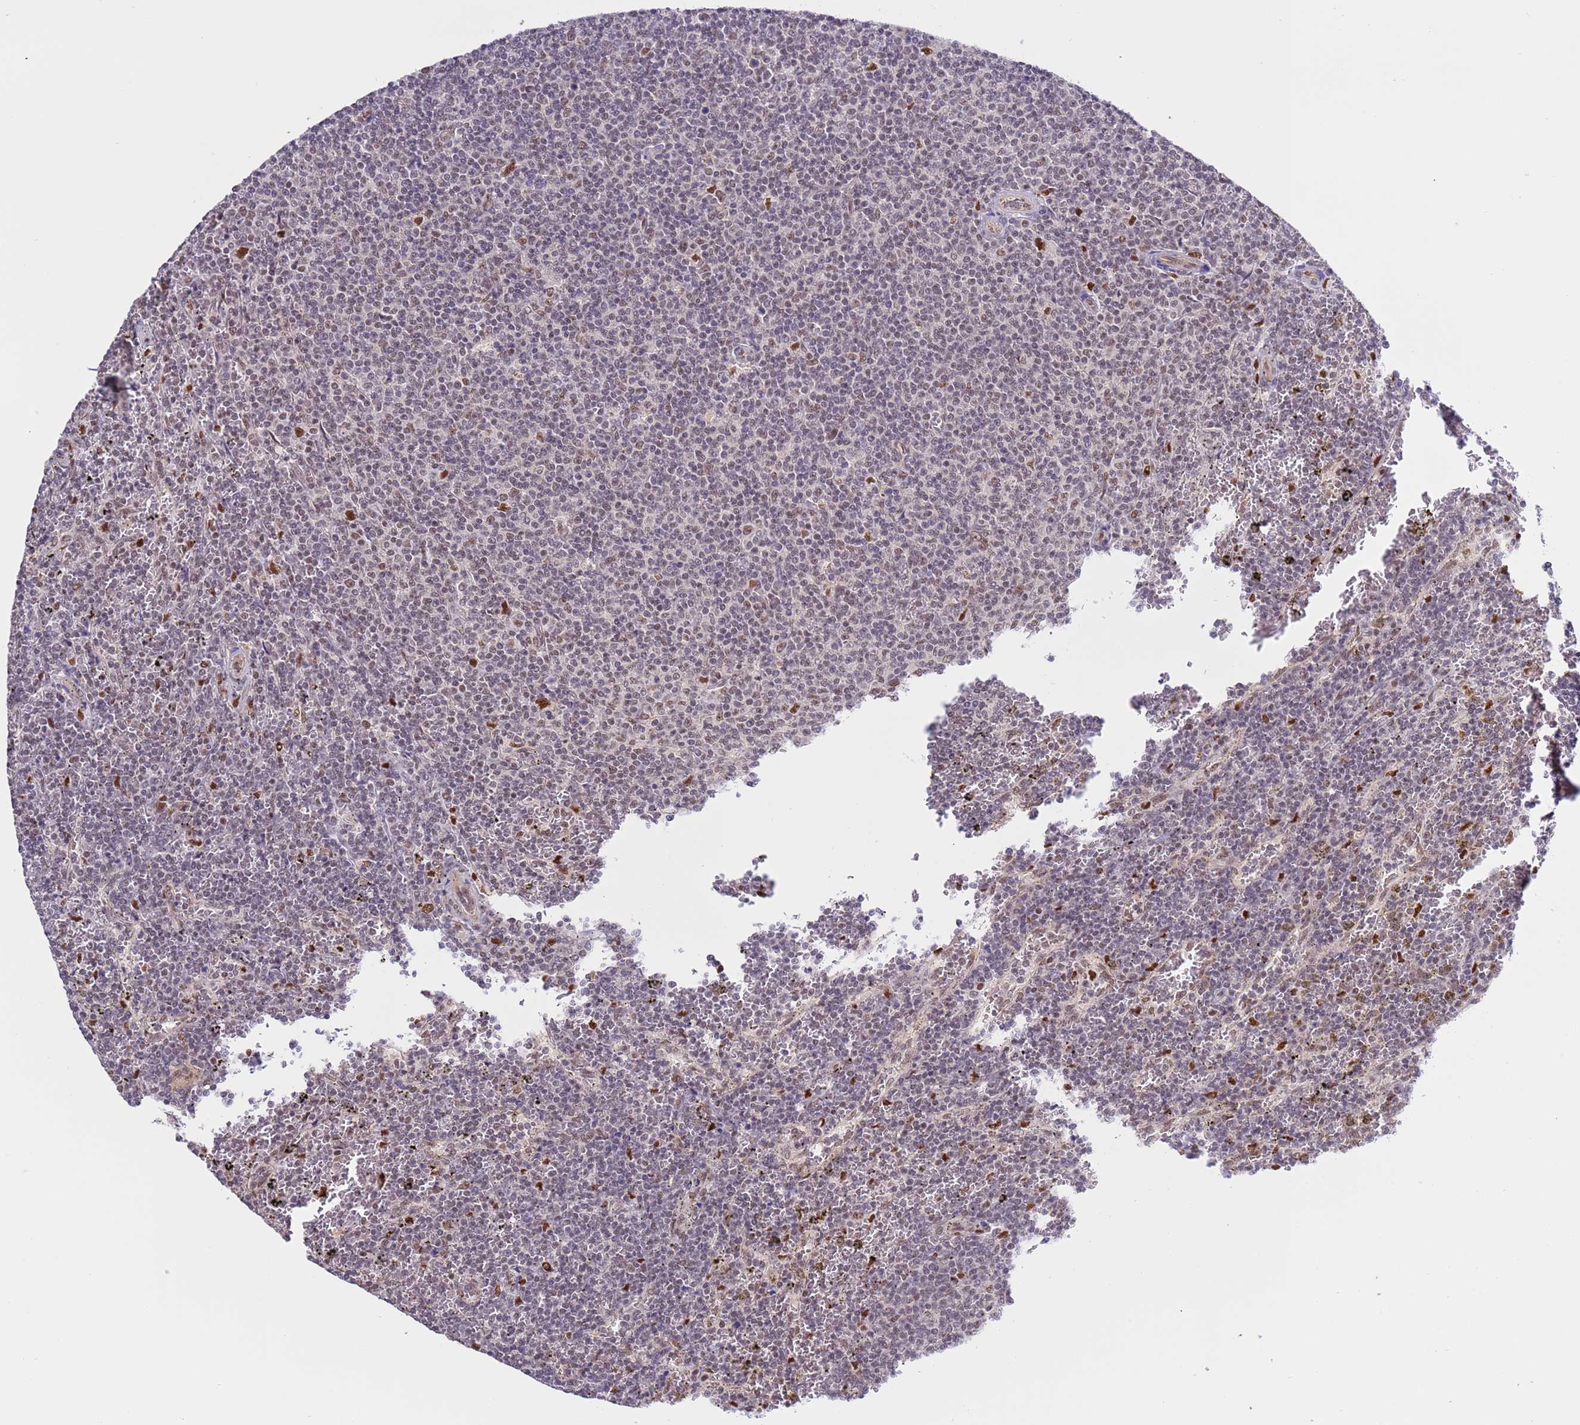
{"staining": {"intensity": "weak", "quantity": "<25%", "location": "nuclear"}, "tissue": "lymphoma", "cell_type": "Tumor cells", "image_type": "cancer", "snomed": [{"axis": "morphology", "description": "Malignant lymphoma, non-Hodgkin's type, Low grade"}, {"axis": "topography", "description": "Spleen"}], "caption": "High magnification brightfield microscopy of lymphoma stained with DAB (brown) and counterstained with hematoxylin (blue): tumor cells show no significant positivity.", "gene": "PRPF6", "patient": {"sex": "female", "age": 50}}